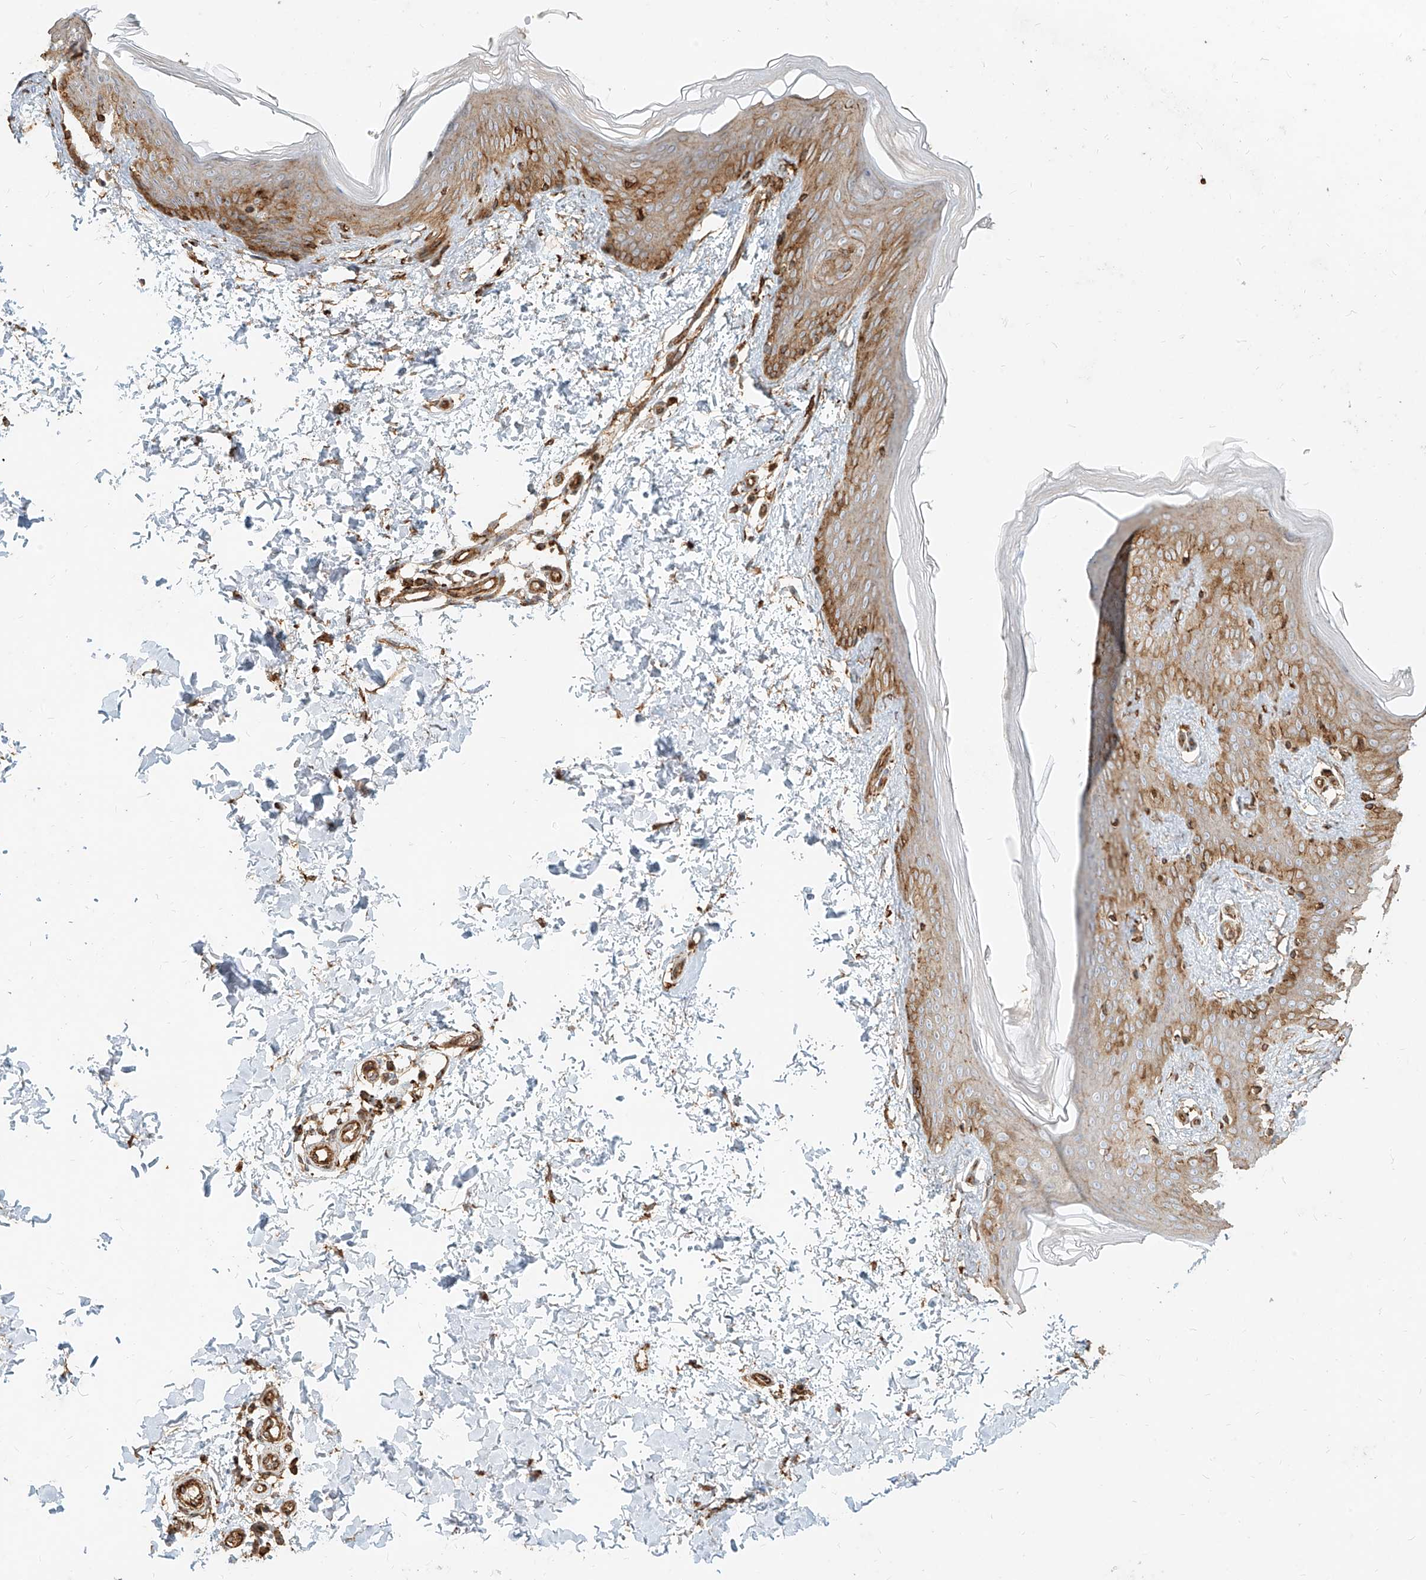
{"staining": {"intensity": "strong", "quantity": ">75%", "location": "cytoplasmic/membranous"}, "tissue": "skin", "cell_type": "Fibroblasts", "image_type": "normal", "snomed": [{"axis": "morphology", "description": "Normal tissue, NOS"}, {"axis": "morphology", "description": "Neoplasm, benign, NOS"}, {"axis": "topography", "description": "Skin"}, {"axis": "topography", "description": "Soft tissue"}], "caption": "DAB immunohistochemical staining of normal skin shows strong cytoplasmic/membranous protein expression in about >75% of fibroblasts.", "gene": "MTX2", "patient": {"sex": "male", "age": 26}}